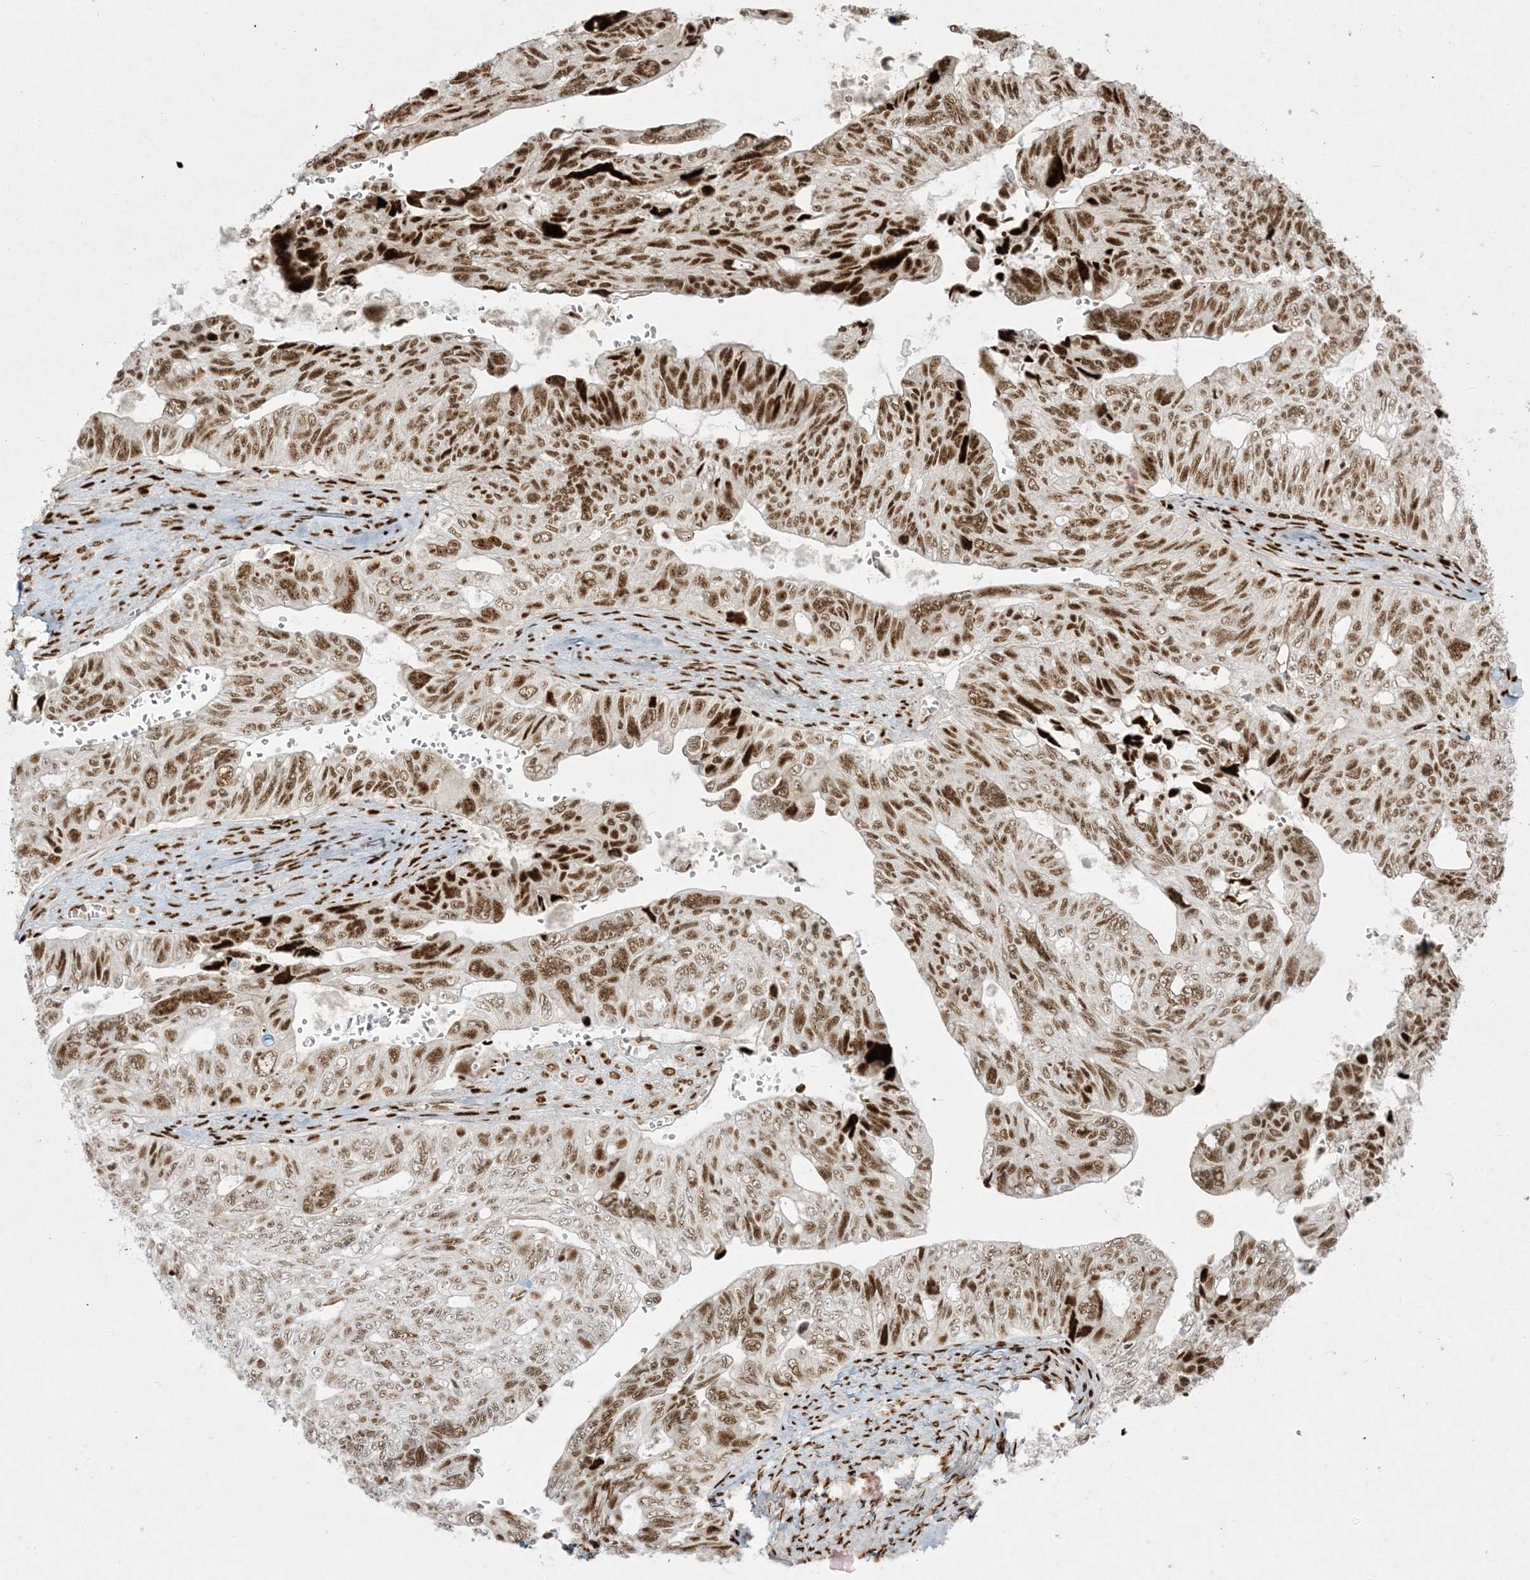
{"staining": {"intensity": "strong", "quantity": ">75%", "location": "nuclear"}, "tissue": "ovarian cancer", "cell_type": "Tumor cells", "image_type": "cancer", "snomed": [{"axis": "morphology", "description": "Cystadenocarcinoma, serous, NOS"}, {"axis": "topography", "description": "Ovary"}], "caption": "Tumor cells exhibit strong nuclear positivity in about >75% of cells in ovarian cancer (serous cystadenocarcinoma).", "gene": "RBM10", "patient": {"sex": "female", "age": 79}}